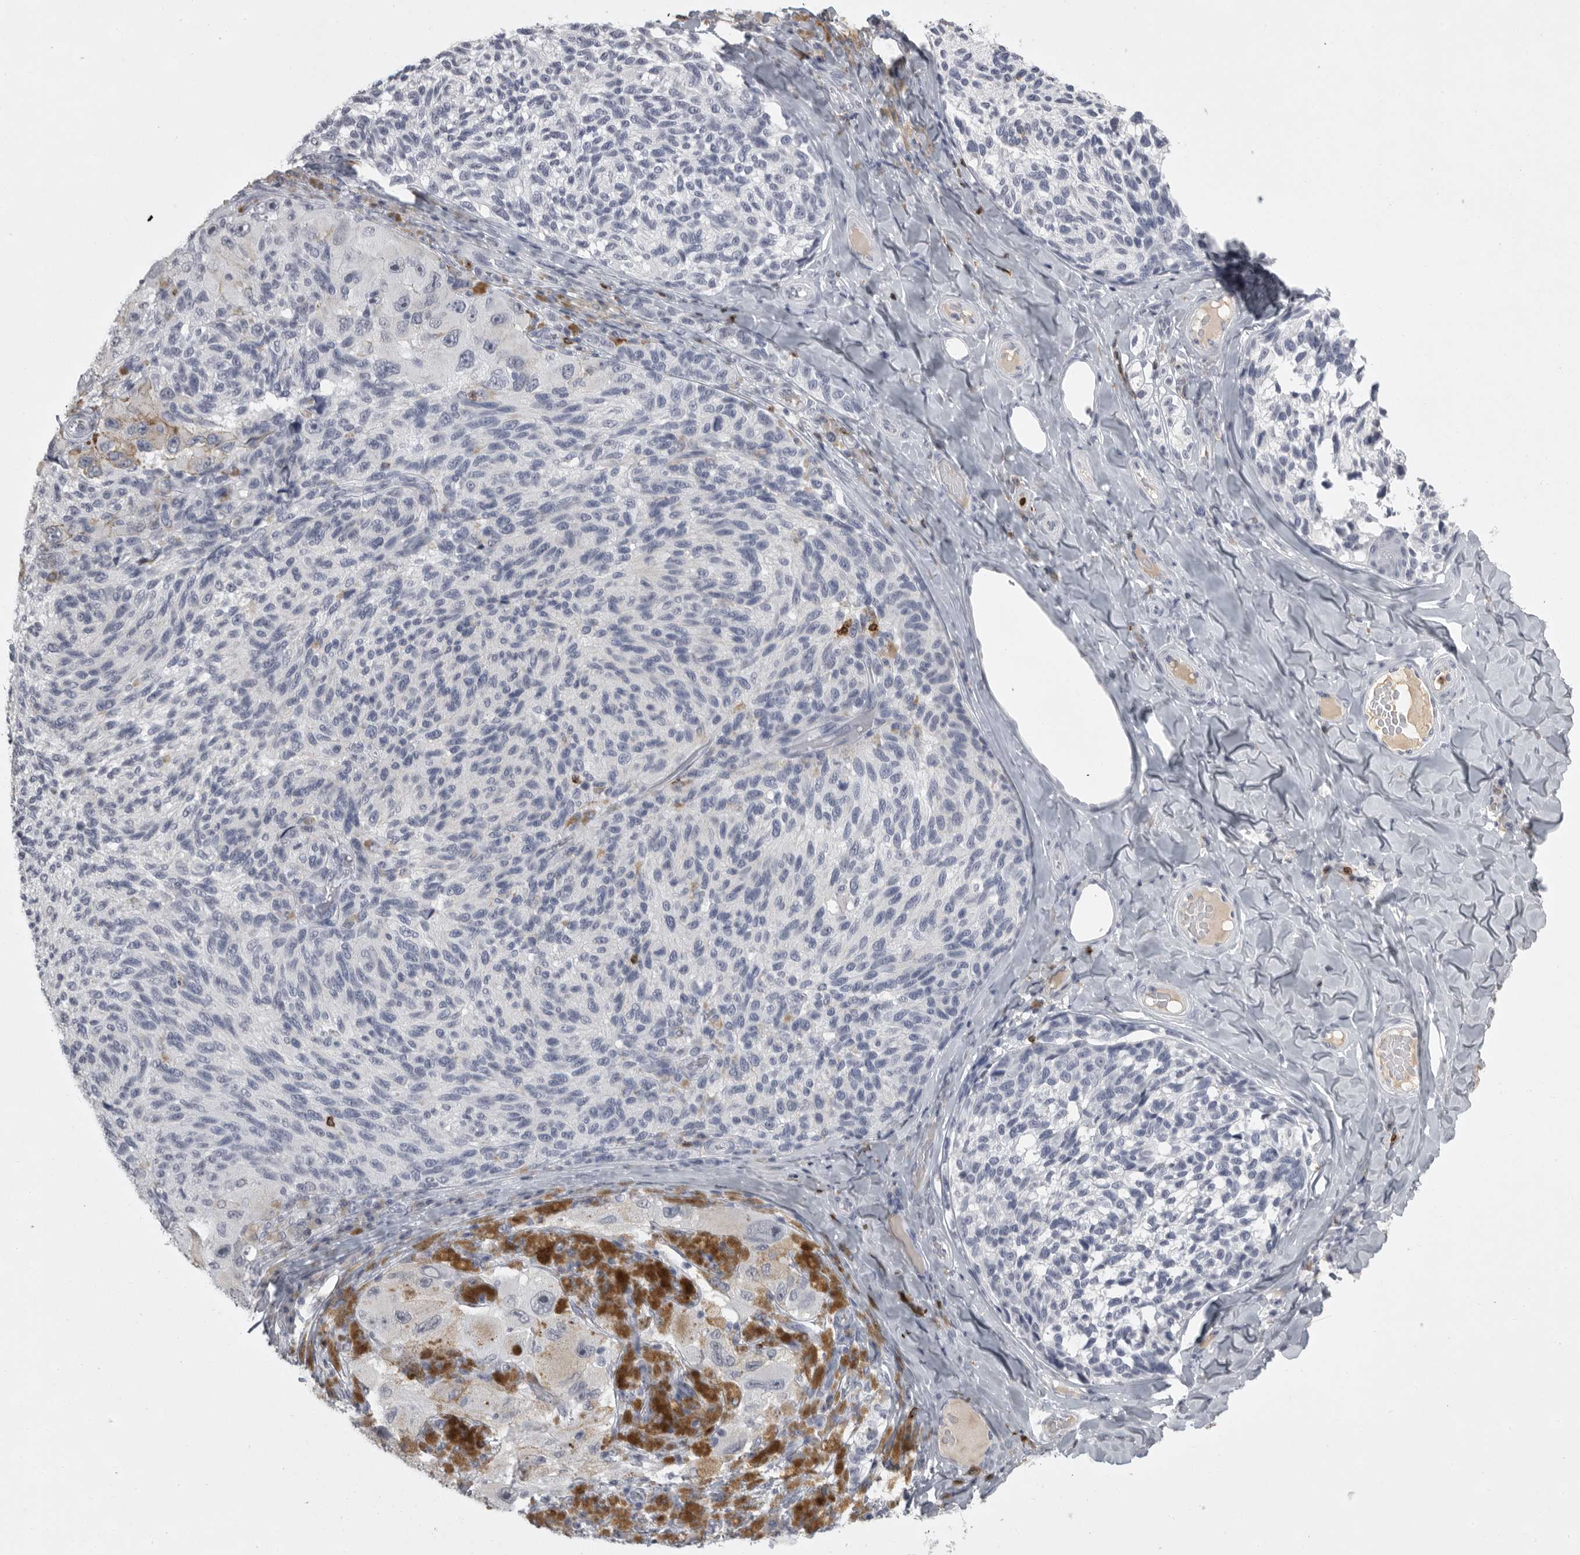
{"staining": {"intensity": "negative", "quantity": "none", "location": "none"}, "tissue": "melanoma", "cell_type": "Tumor cells", "image_type": "cancer", "snomed": [{"axis": "morphology", "description": "Malignant melanoma, NOS"}, {"axis": "topography", "description": "Skin"}], "caption": "DAB (3,3'-diaminobenzidine) immunohistochemical staining of human melanoma exhibits no significant expression in tumor cells.", "gene": "GNLY", "patient": {"sex": "female", "age": 73}}